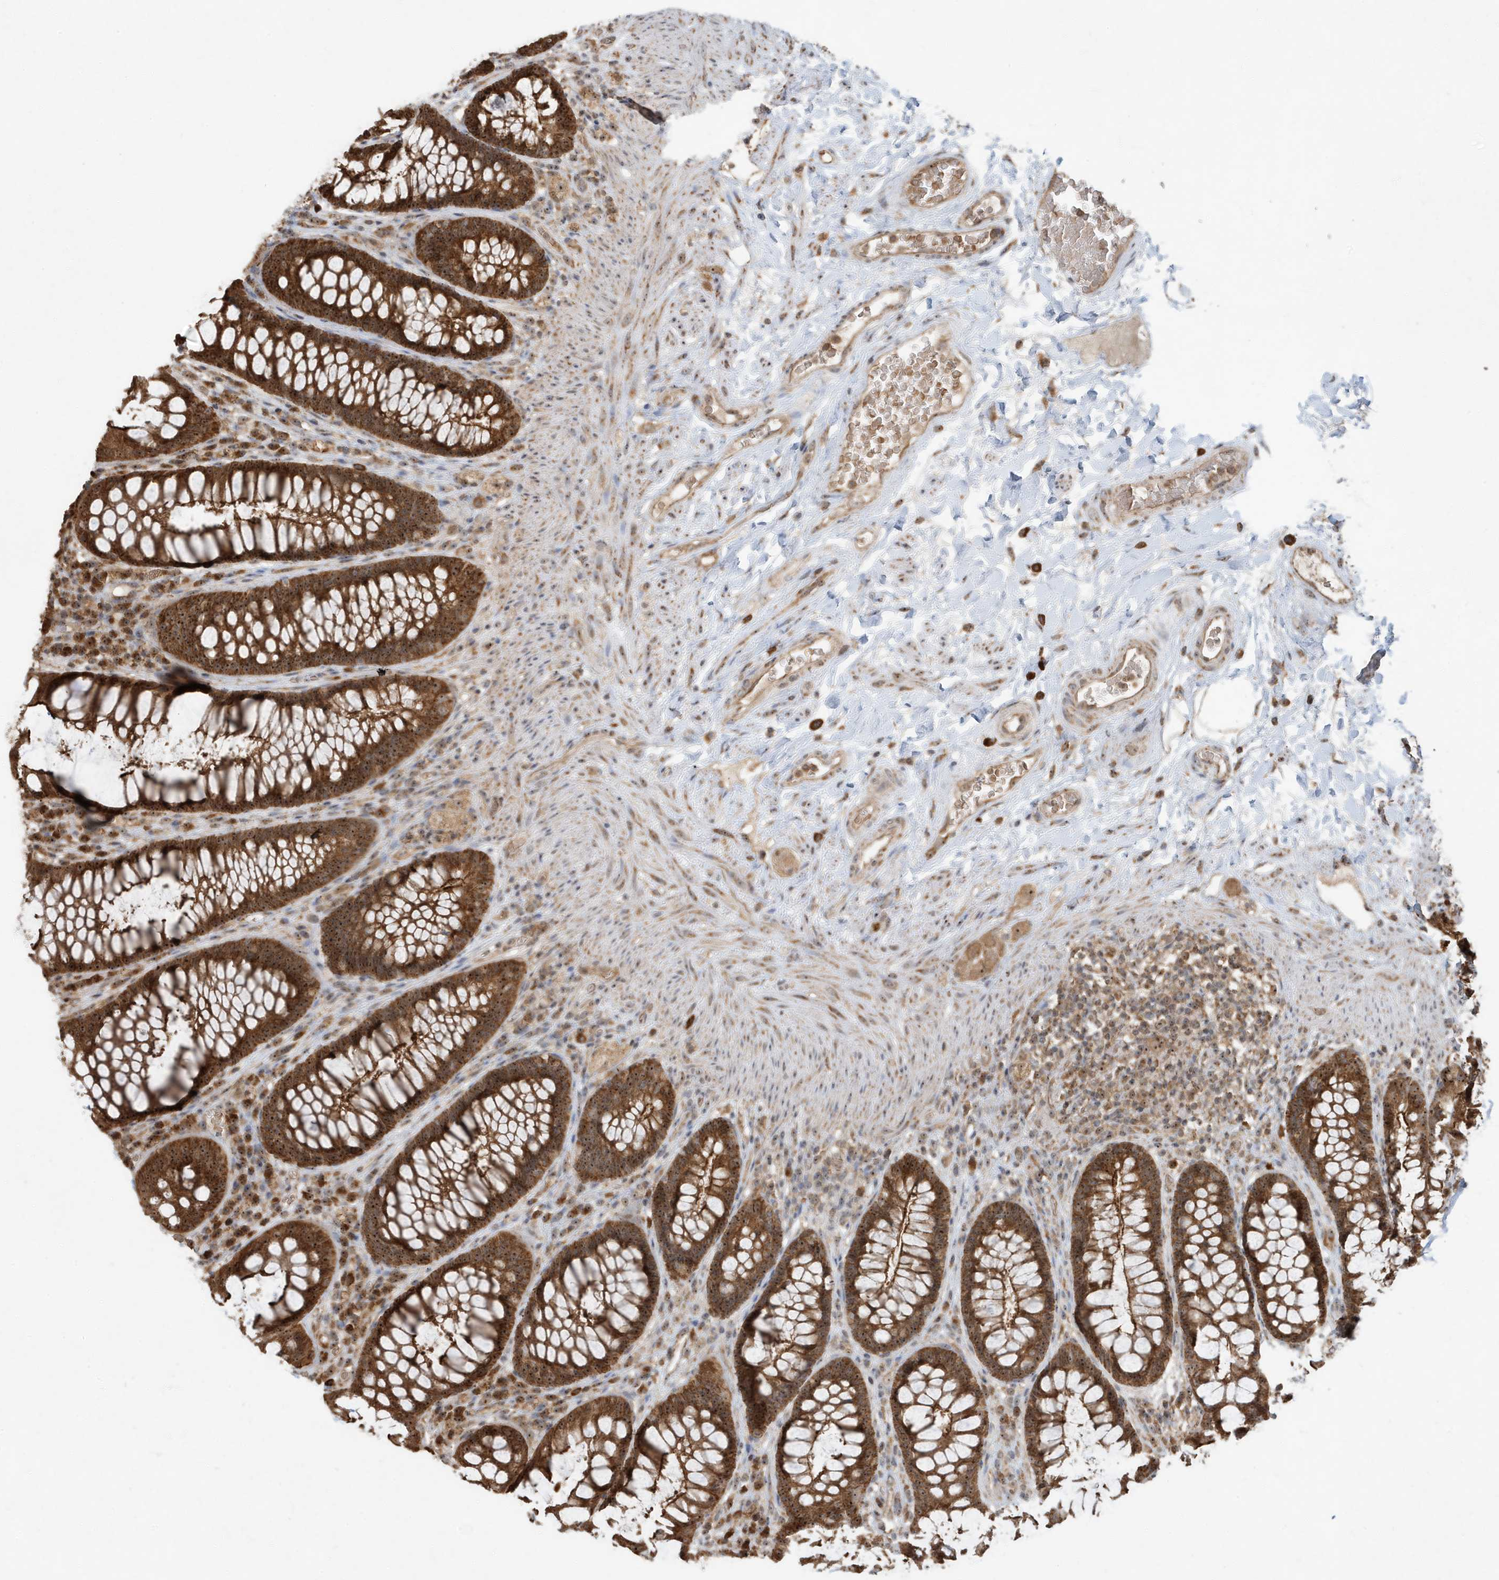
{"staining": {"intensity": "strong", "quantity": ">75%", "location": "cytoplasmic/membranous,nuclear"}, "tissue": "rectum", "cell_type": "Glandular cells", "image_type": "normal", "snomed": [{"axis": "morphology", "description": "Normal tissue, NOS"}, {"axis": "topography", "description": "Rectum"}], "caption": "This micrograph exhibits IHC staining of unremarkable human rectum, with high strong cytoplasmic/membranous,nuclear staining in approximately >75% of glandular cells.", "gene": "ABCB9", "patient": {"sex": "female", "age": 46}}